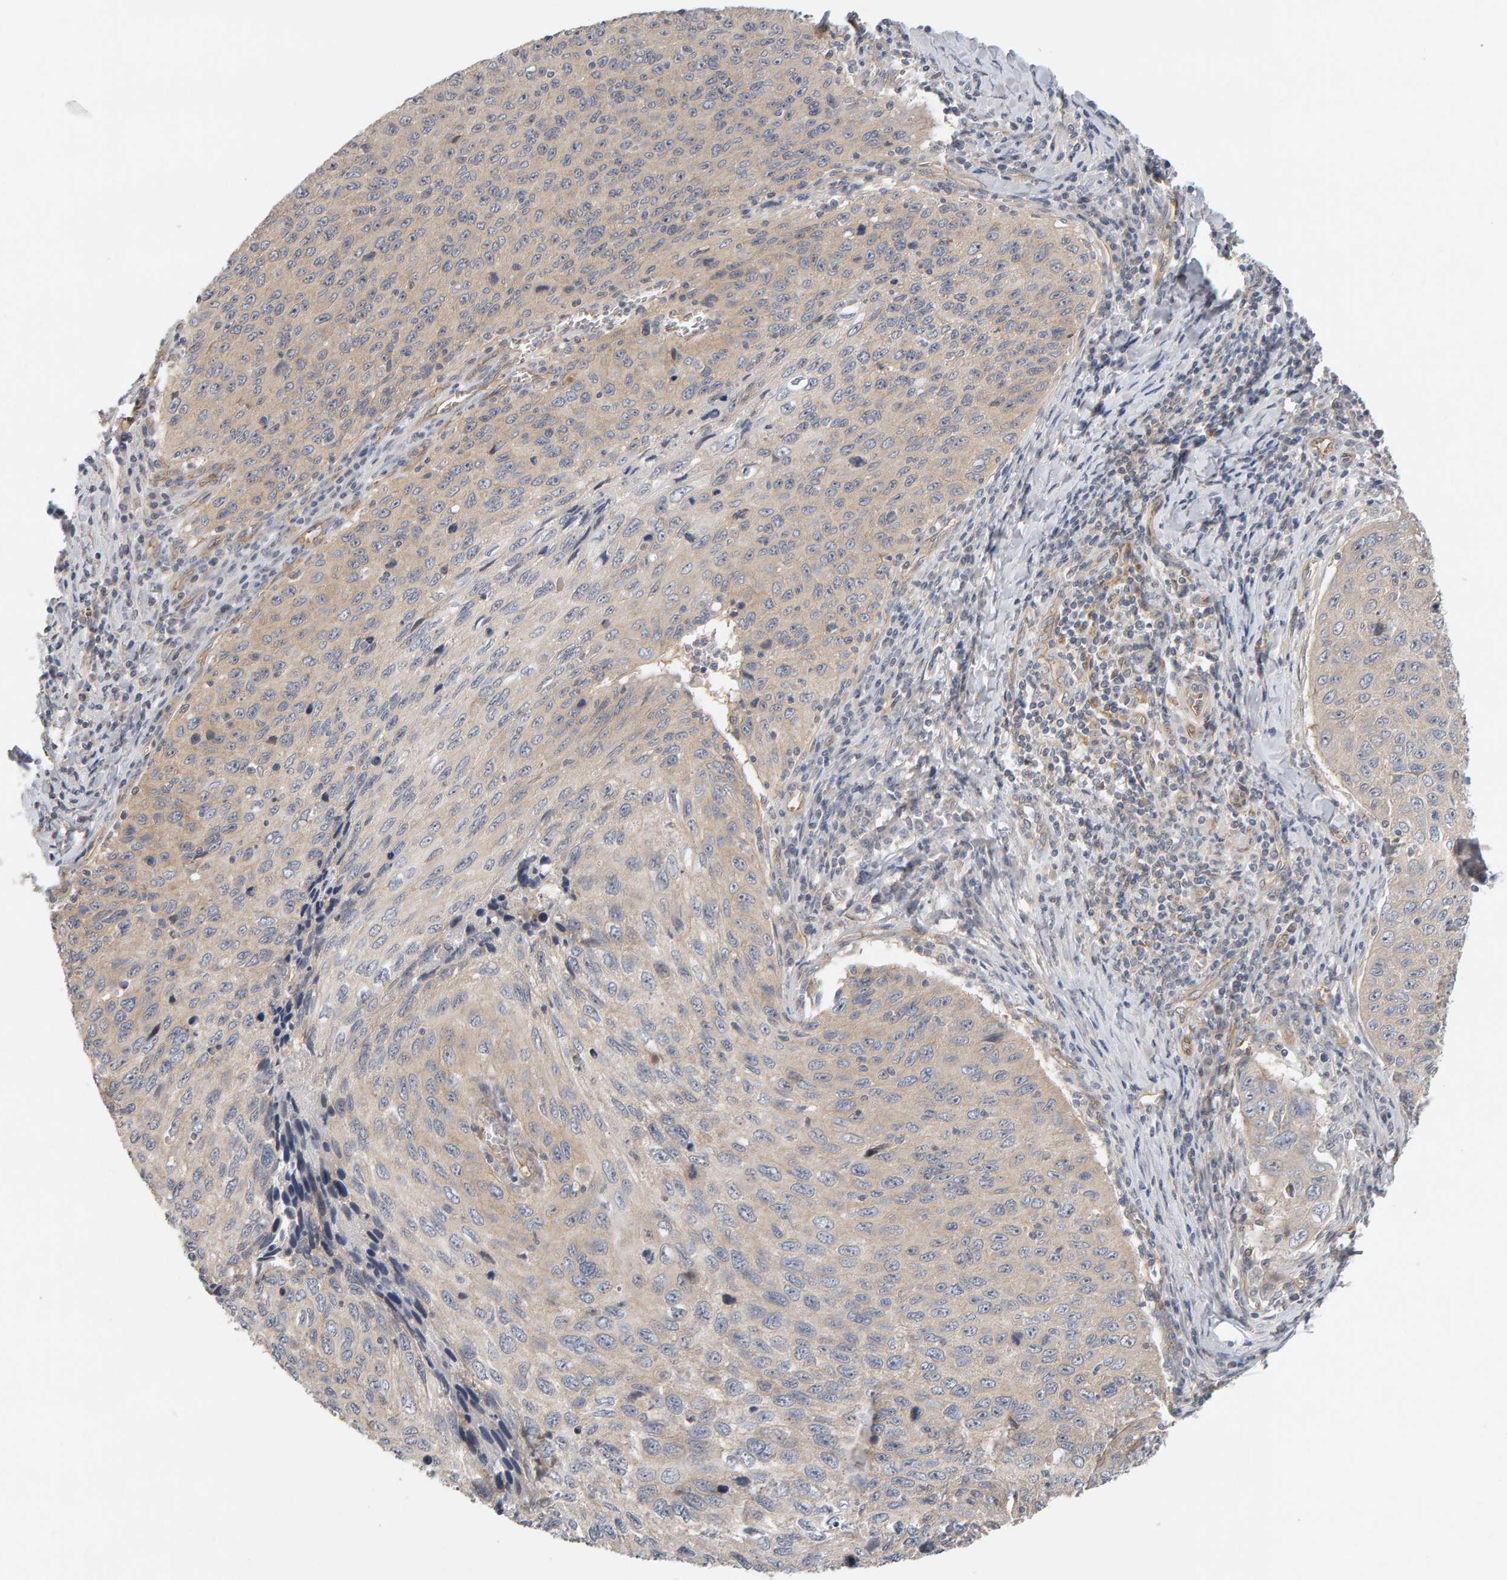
{"staining": {"intensity": "weak", "quantity": ">75%", "location": "cytoplasmic/membranous"}, "tissue": "cervical cancer", "cell_type": "Tumor cells", "image_type": "cancer", "snomed": [{"axis": "morphology", "description": "Squamous cell carcinoma, NOS"}, {"axis": "topography", "description": "Cervix"}], "caption": "Cervical cancer tissue reveals weak cytoplasmic/membranous expression in about >75% of tumor cells", "gene": "PPP1R16A", "patient": {"sex": "female", "age": 53}}